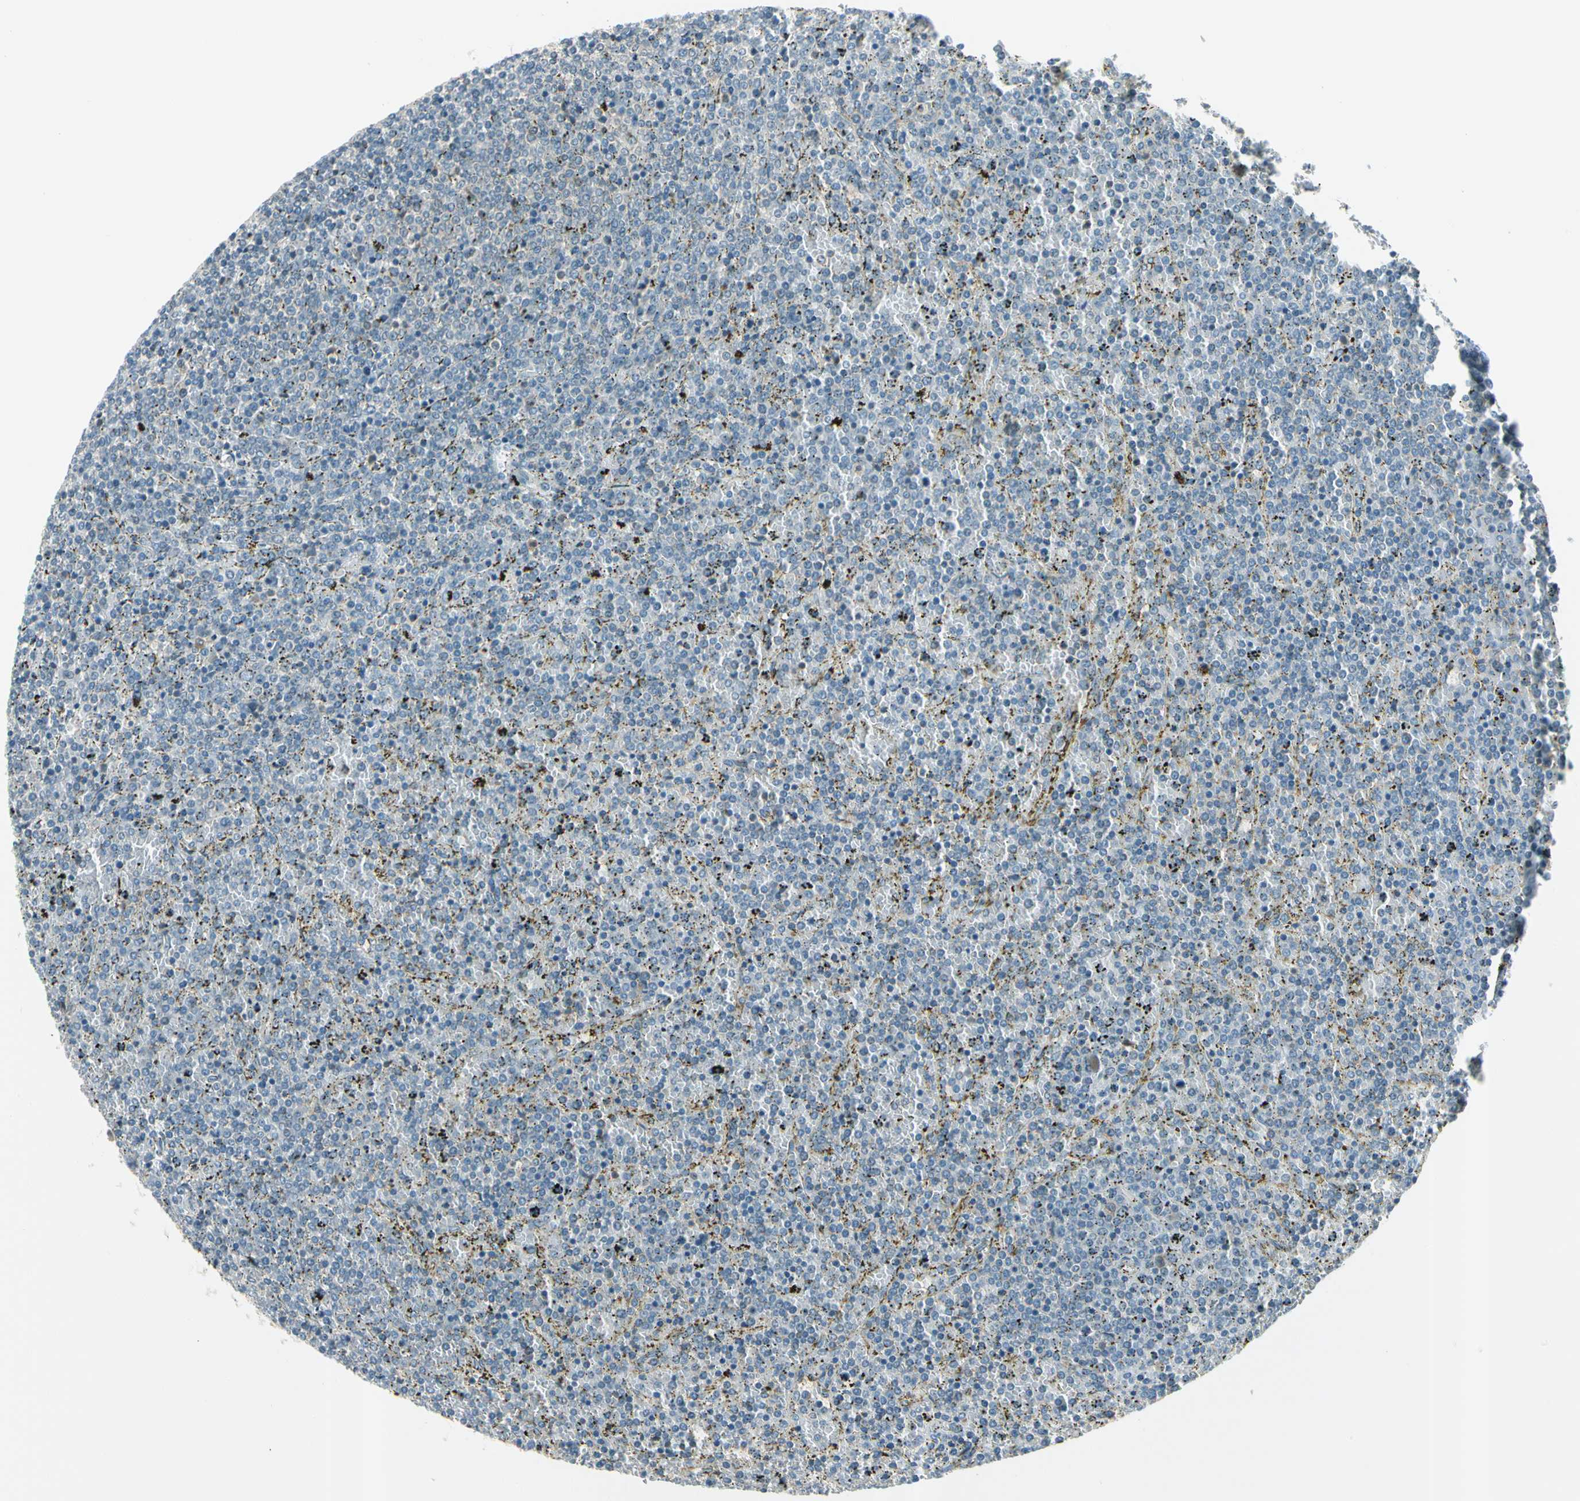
{"staining": {"intensity": "negative", "quantity": "none", "location": "none"}, "tissue": "lymphoma", "cell_type": "Tumor cells", "image_type": "cancer", "snomed": [{"axis": "morphology", "description": "Malignant lymphoma, non-Hodgkin's type, Low grade"}, {"axis": "topography", "description": "Spleen"}], "caption": "This is an immunohistochemistry photomicrograph of human lymphoma. There is no positivity in tumor cells.", "gene": "BNIP1", "patient": {"sex": "female", "age": 77}}